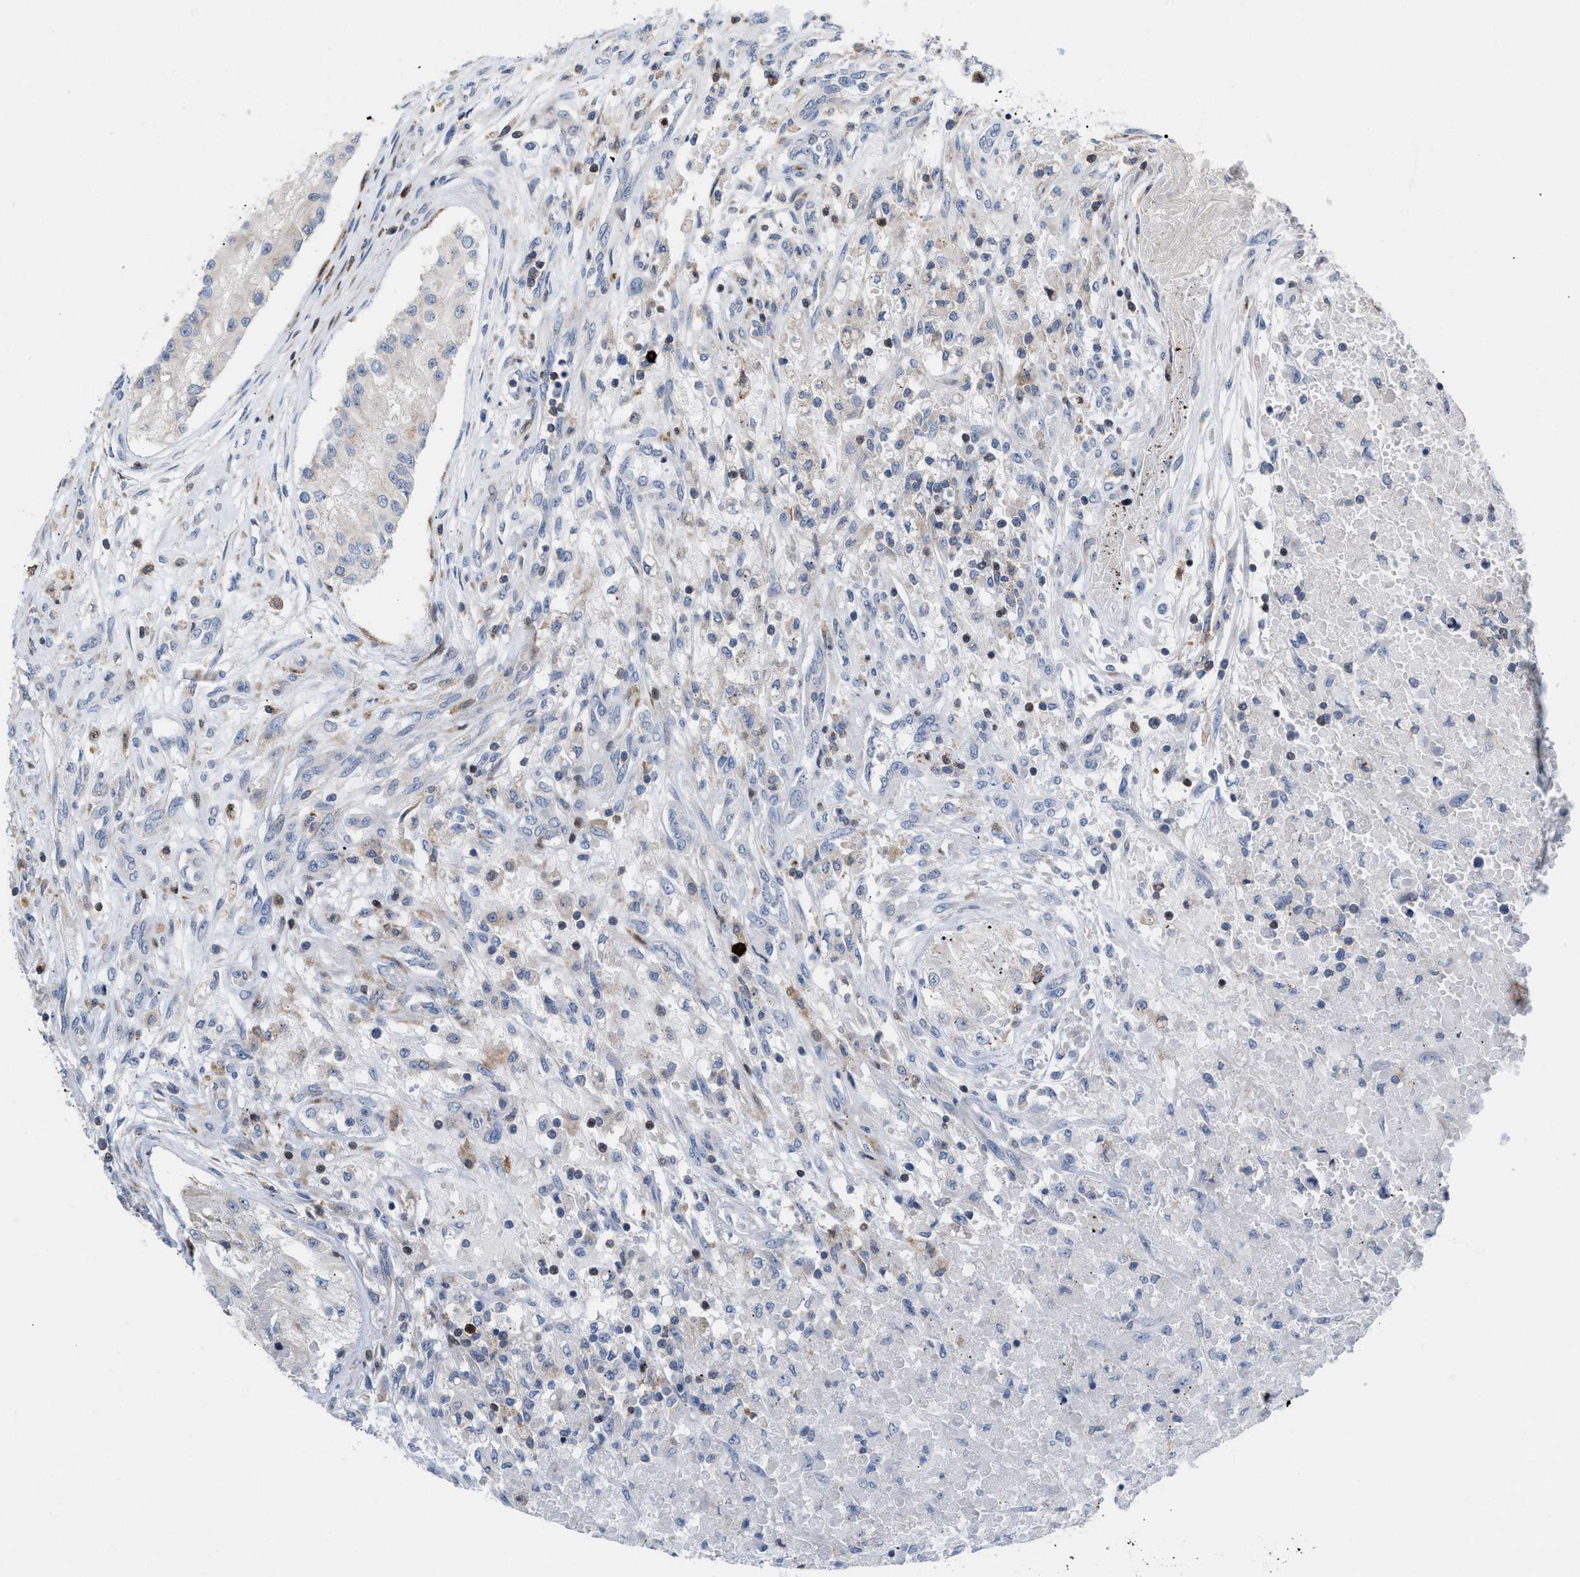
{"staining": {"intensity": "negative", "quantity": "none", "location": "none"}, "tissue": "testis cancer", "cell_type": "Tumor cells", "image_type": "cancer", "snomed": [{"axis": "morphology", "description": "Carcinoma, Embryonal, NOS"}, {"axis": "topography", "description": "Testis"}], "caption": "DAB (3,3'-diaminobenzidine) immunohistochemical staining of human testis cancer (embryonal carcinoma) shows no significant expression in tumor cells.", "gene": "ATP9A", "patient": {"sex": "male", "age": 25}}